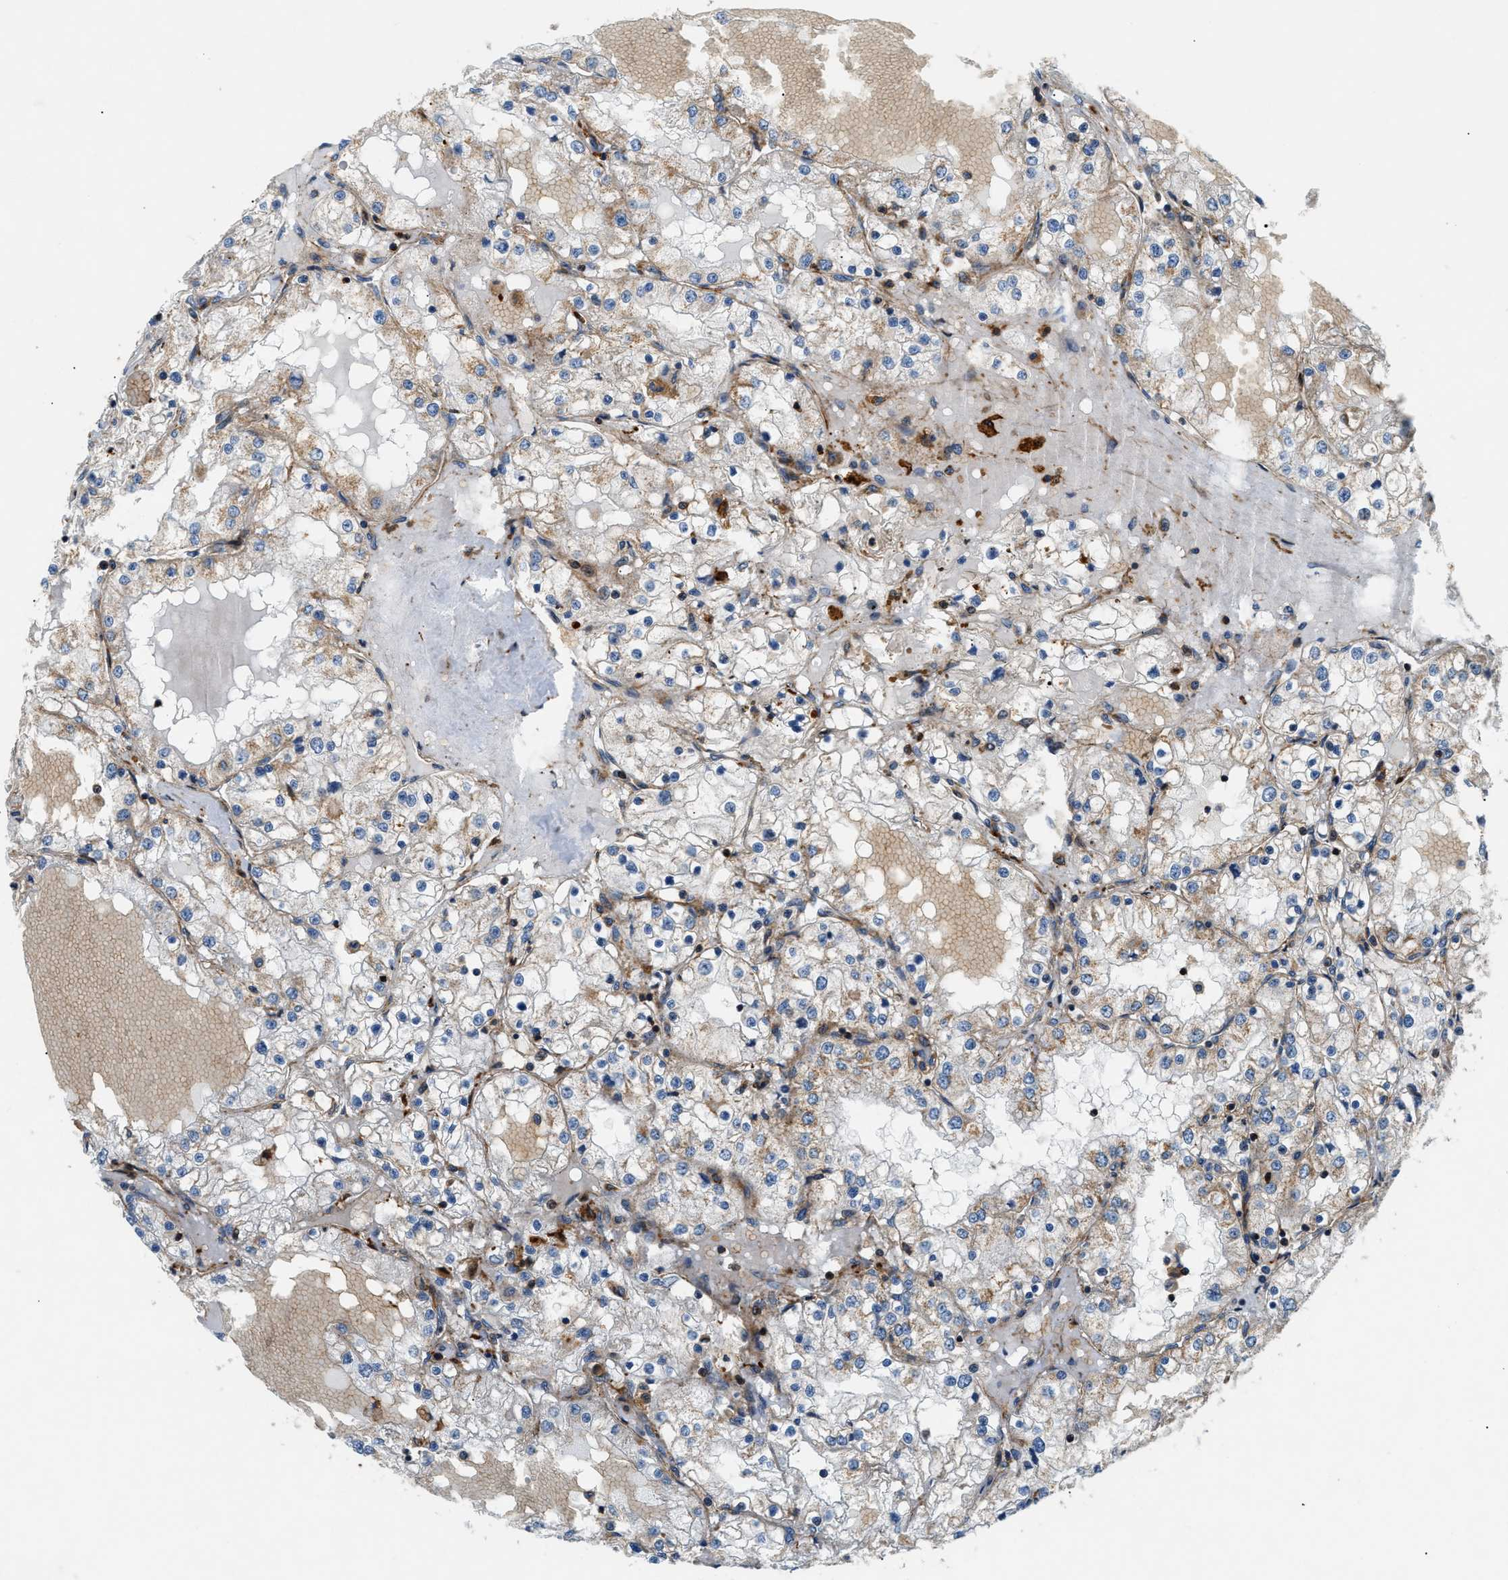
{"staining": {"intensity": "moderate", "quantity": "25%-75%", "location": "cytoplasmic/membranous"}, "tissue": "renal cancer", "cell_type": "Tumor cells", "image_type": "cancer", "snomed": [{"axis": "morphology", "description": "Adenocarcinoma, NOS"}, {"axis": "topography", "description": "Kidney"}], "caption": "Adenocarcinoma (renal) tissue shows moderate cytoplasmic/membranous expression in about 25%-75% of tumor cells", "gene": "DHODH", "patient": {"sex": "male", "age": 68}}